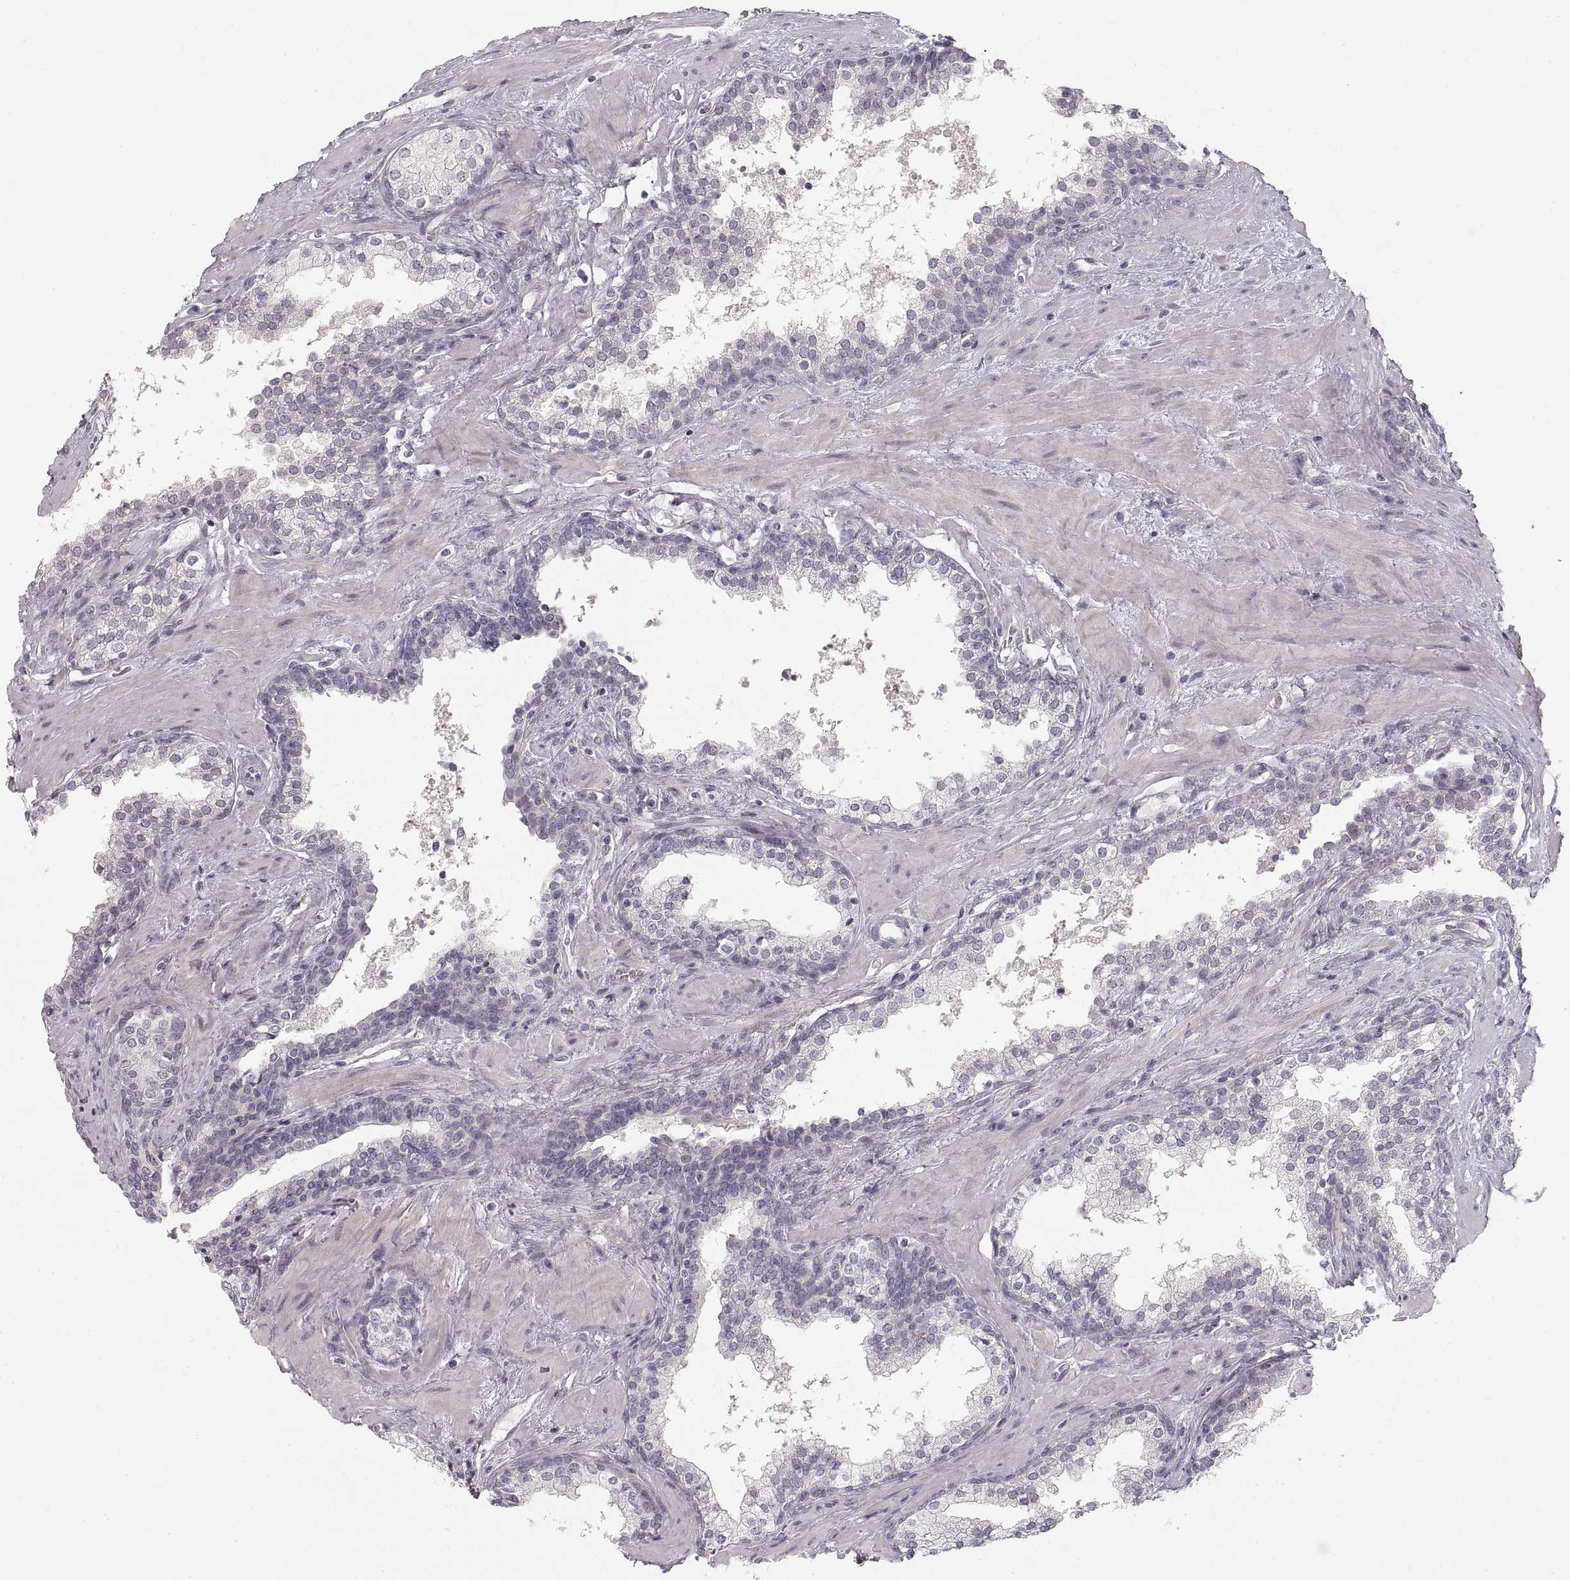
{"staining": {"intensity": "negative", "quantity": "none", "location": "none"}, "tissue": "prostate cancer", "cell_type": "Tumor cells", "image_type": "cancer", "snomed": [{"axis": "morphology", "description": "Adenocarcinoma, NOS"}, {"axis": "topography", "description": "Prostate"}], "caption": "Prostate cancer (adenocarcinoma) stained for a protein using IHC demonstrates no expression tumor cells.", "gene": "PCSK2", "patient": {"sex": "male", "age": 66}}